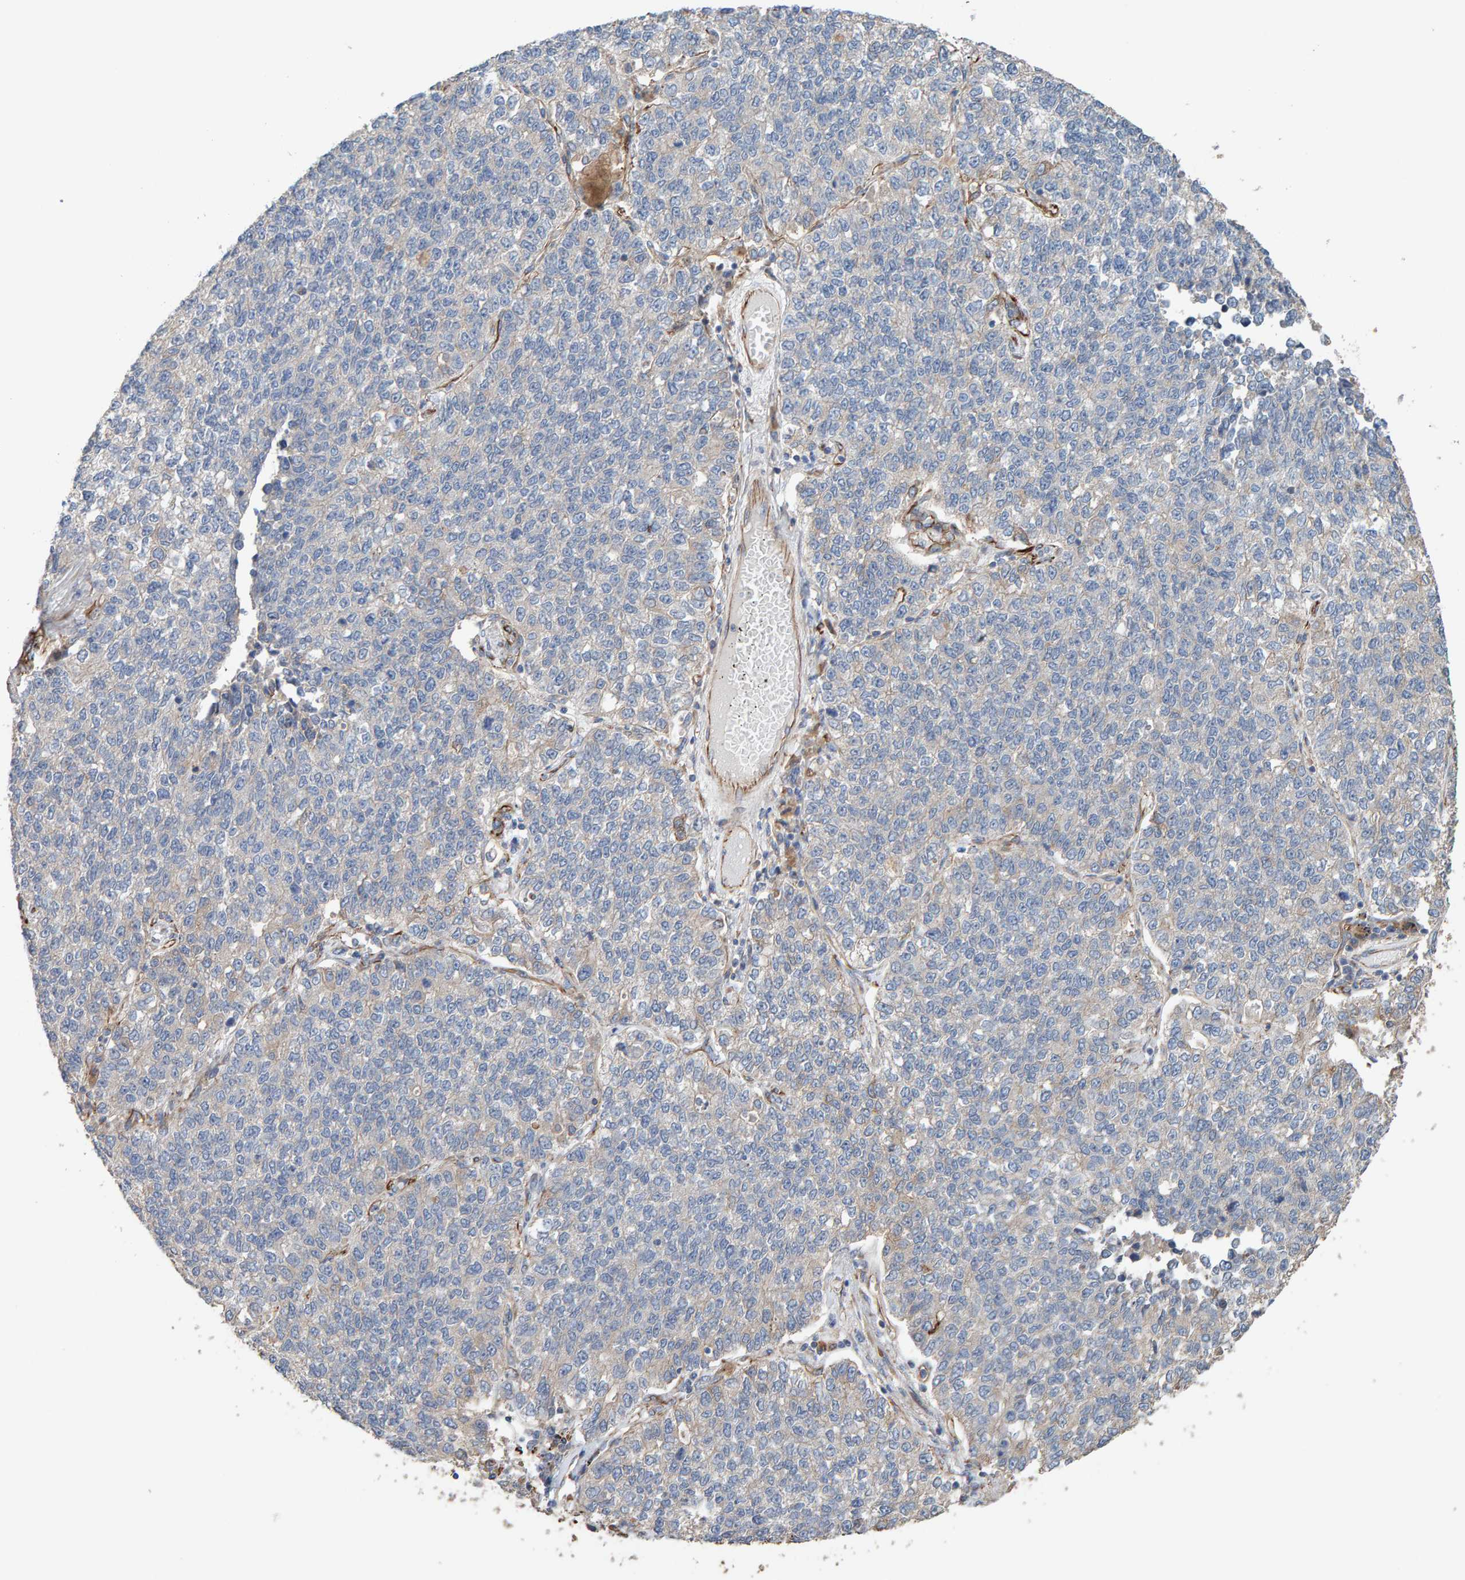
{"staining": {"intensity": "negative", "quantity": "none", "location": "none"}, "tissue": "lung cancer", "cell_type": "Tumor cells", "image_type": "cancer", "snomed": [{"axis": "morphology", "description": "Adenocarcinoma, NOS"}, {"axis": "topography", "description": "Lung"}], "caption": "This is an IHC micrograph of lung cancer. There is no staining in tumor cells.", "gene": "ZNF347", "patient": {"sex": "male", "age": 49}}